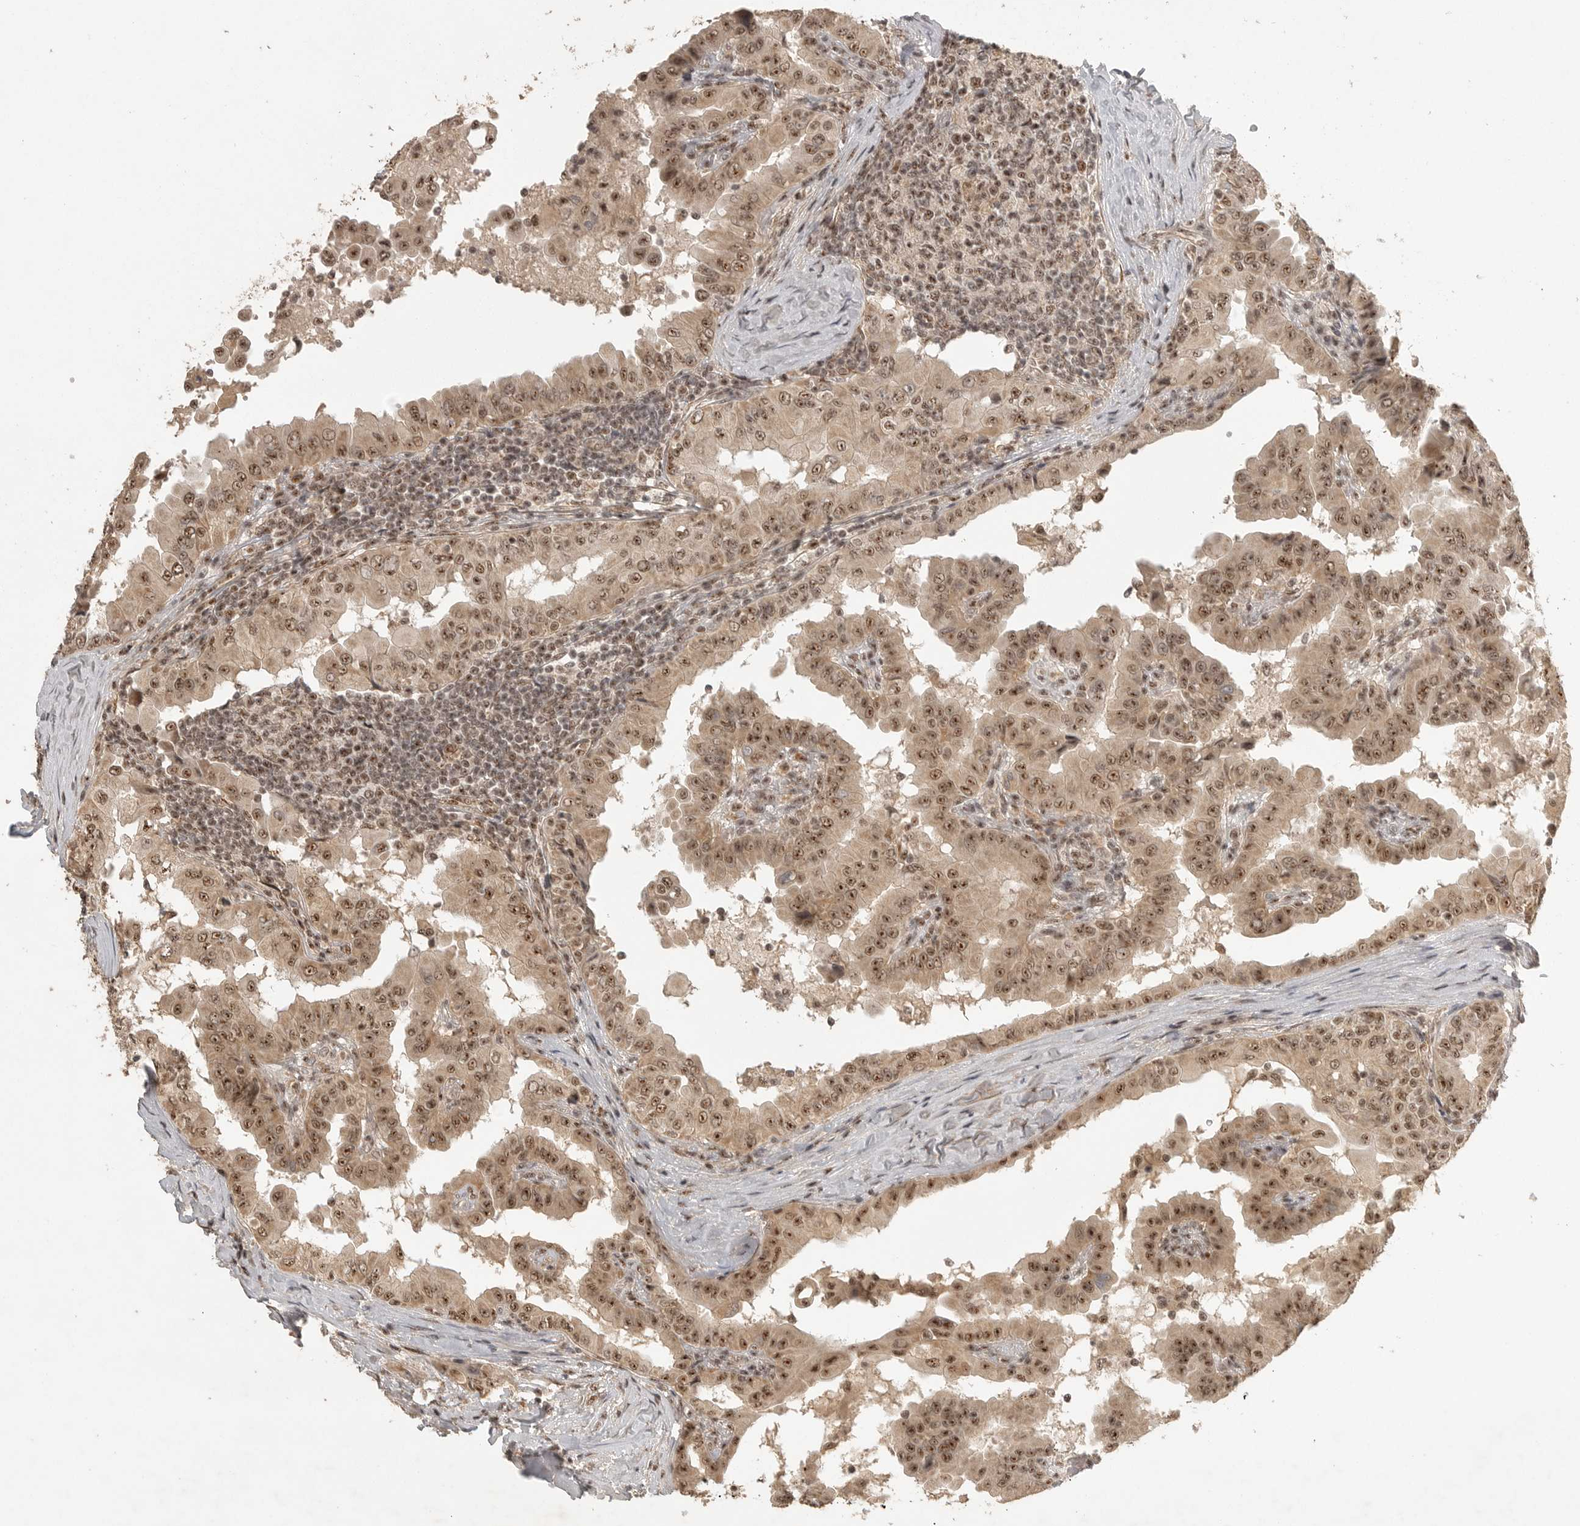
{"staining": {"intensity": "moderate", "quantity": ">75%", "location": "cytoplasmic/membranous,nuclear"}, "tissue": "thyroid cancer", "cell_type": "Tumor cells", "image_type": "cancer", "snomed": [{"axis": "morphology", "description": "Papillary adenocarcinoma, NOS"}, {"axis": "topography", "description": "Thyroid gland"}], "caption": "Papillary adenocarcinoma (thyroid) stained with a protein marker demonstrates moderate staining in tumor cells.", "gene": "POMP", "patient": {"sex": "male", "age": 33}}